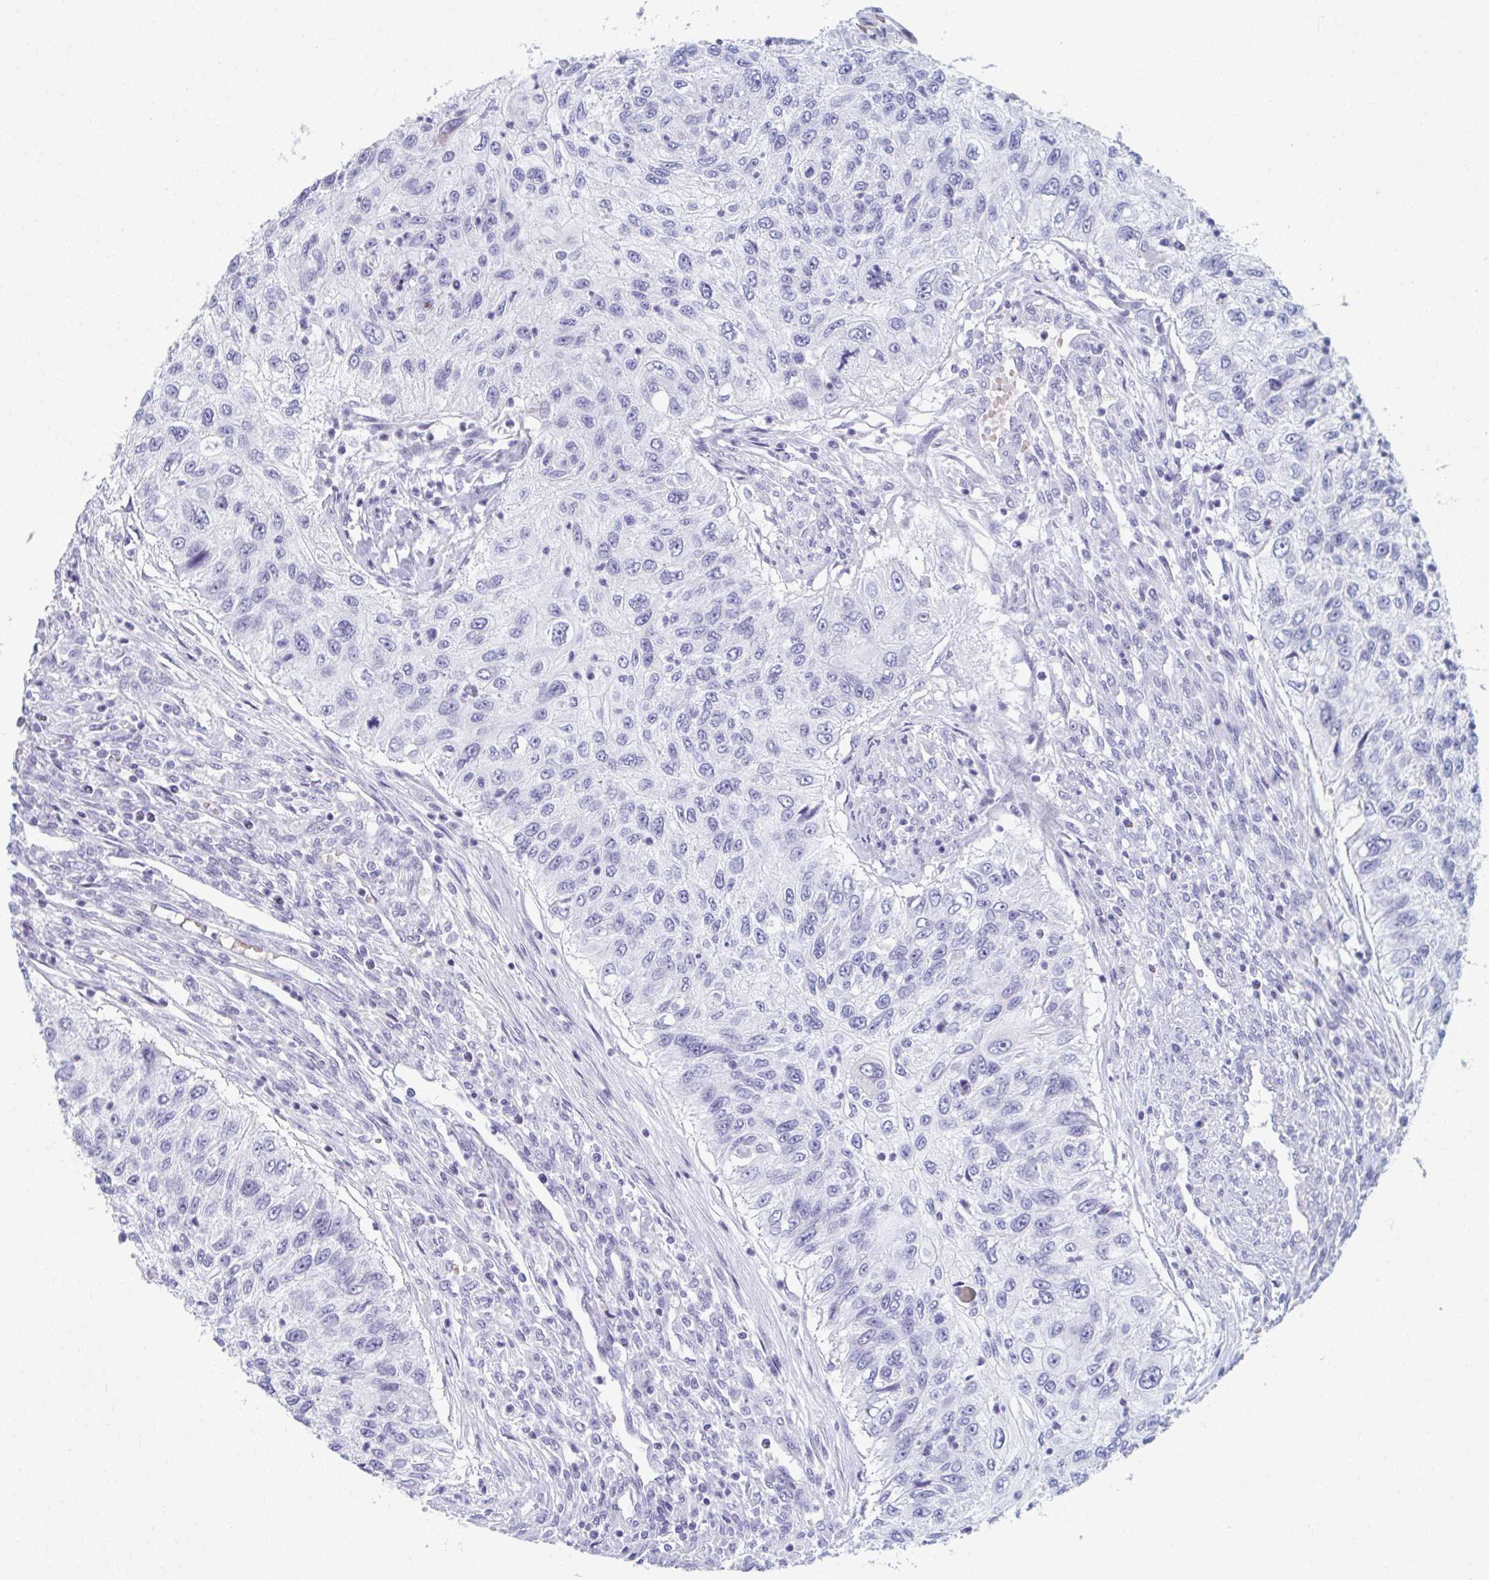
{"staining": {"intensity": "negative", "quantity": "none", "location": "none"}, "tissue": "urothelial cancer", "cell_type": "Tumor cells", "image_type": "cancer", "snomed": [{"axis": "morphology", "description": "Urothelial carcinoma, High grade"}, {"axis": "topography", "description": "Urinary bladder"}], "caption": "This is an IHC micrograph of high-grade urothelial carcinoma. There is no expression in tumor cells.", "gene": "ABHD16B", "patient": {"sex": "female", "age": 60}}